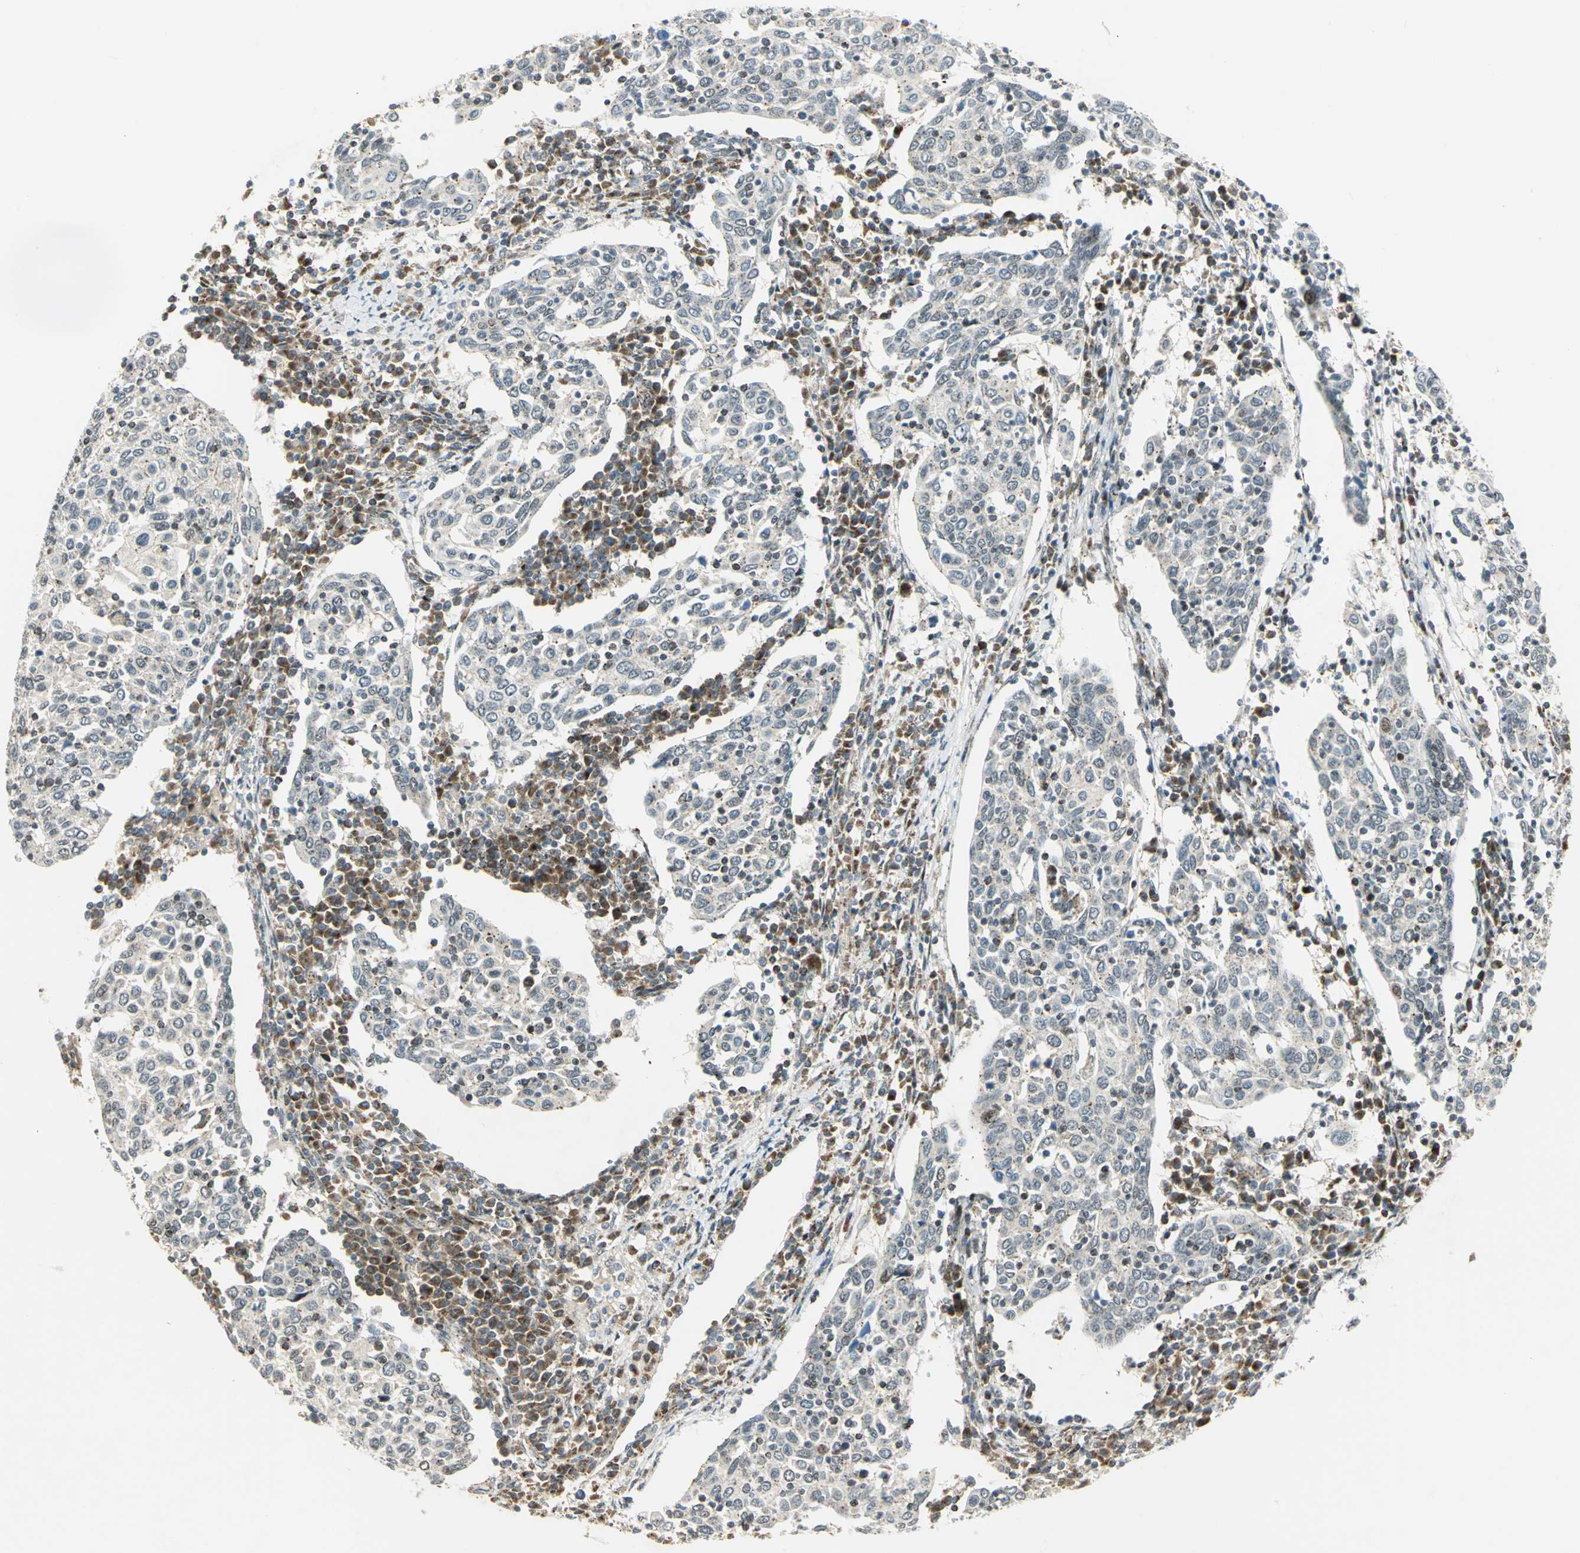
{"staining": {"intensity": "weak", "quantity": "25%-75%", "location": "cytoplasmic/membranous"}, "tissue": "cervical cancer", "cell_type": "Tumor cells", "image_type": "cancer", "snomed": [{"axis": "morphology", "description": "Squamous cell carcinoma, NOS"}, {"axis": "topography", "description": "Cervix"}], "caption": "Protein expression analysis of squamous cell carcinoma (cervical) shows weak cytoplasmic/membranous staining in about 25%-75% of tumor cells. The staining is performed using DAB brown chromogen to label protein expression. The nuclei are counter-stained blue using hematoxylin.", "gene": "ATP6V1A", "patient": {"sex": "female", "age": 40}}